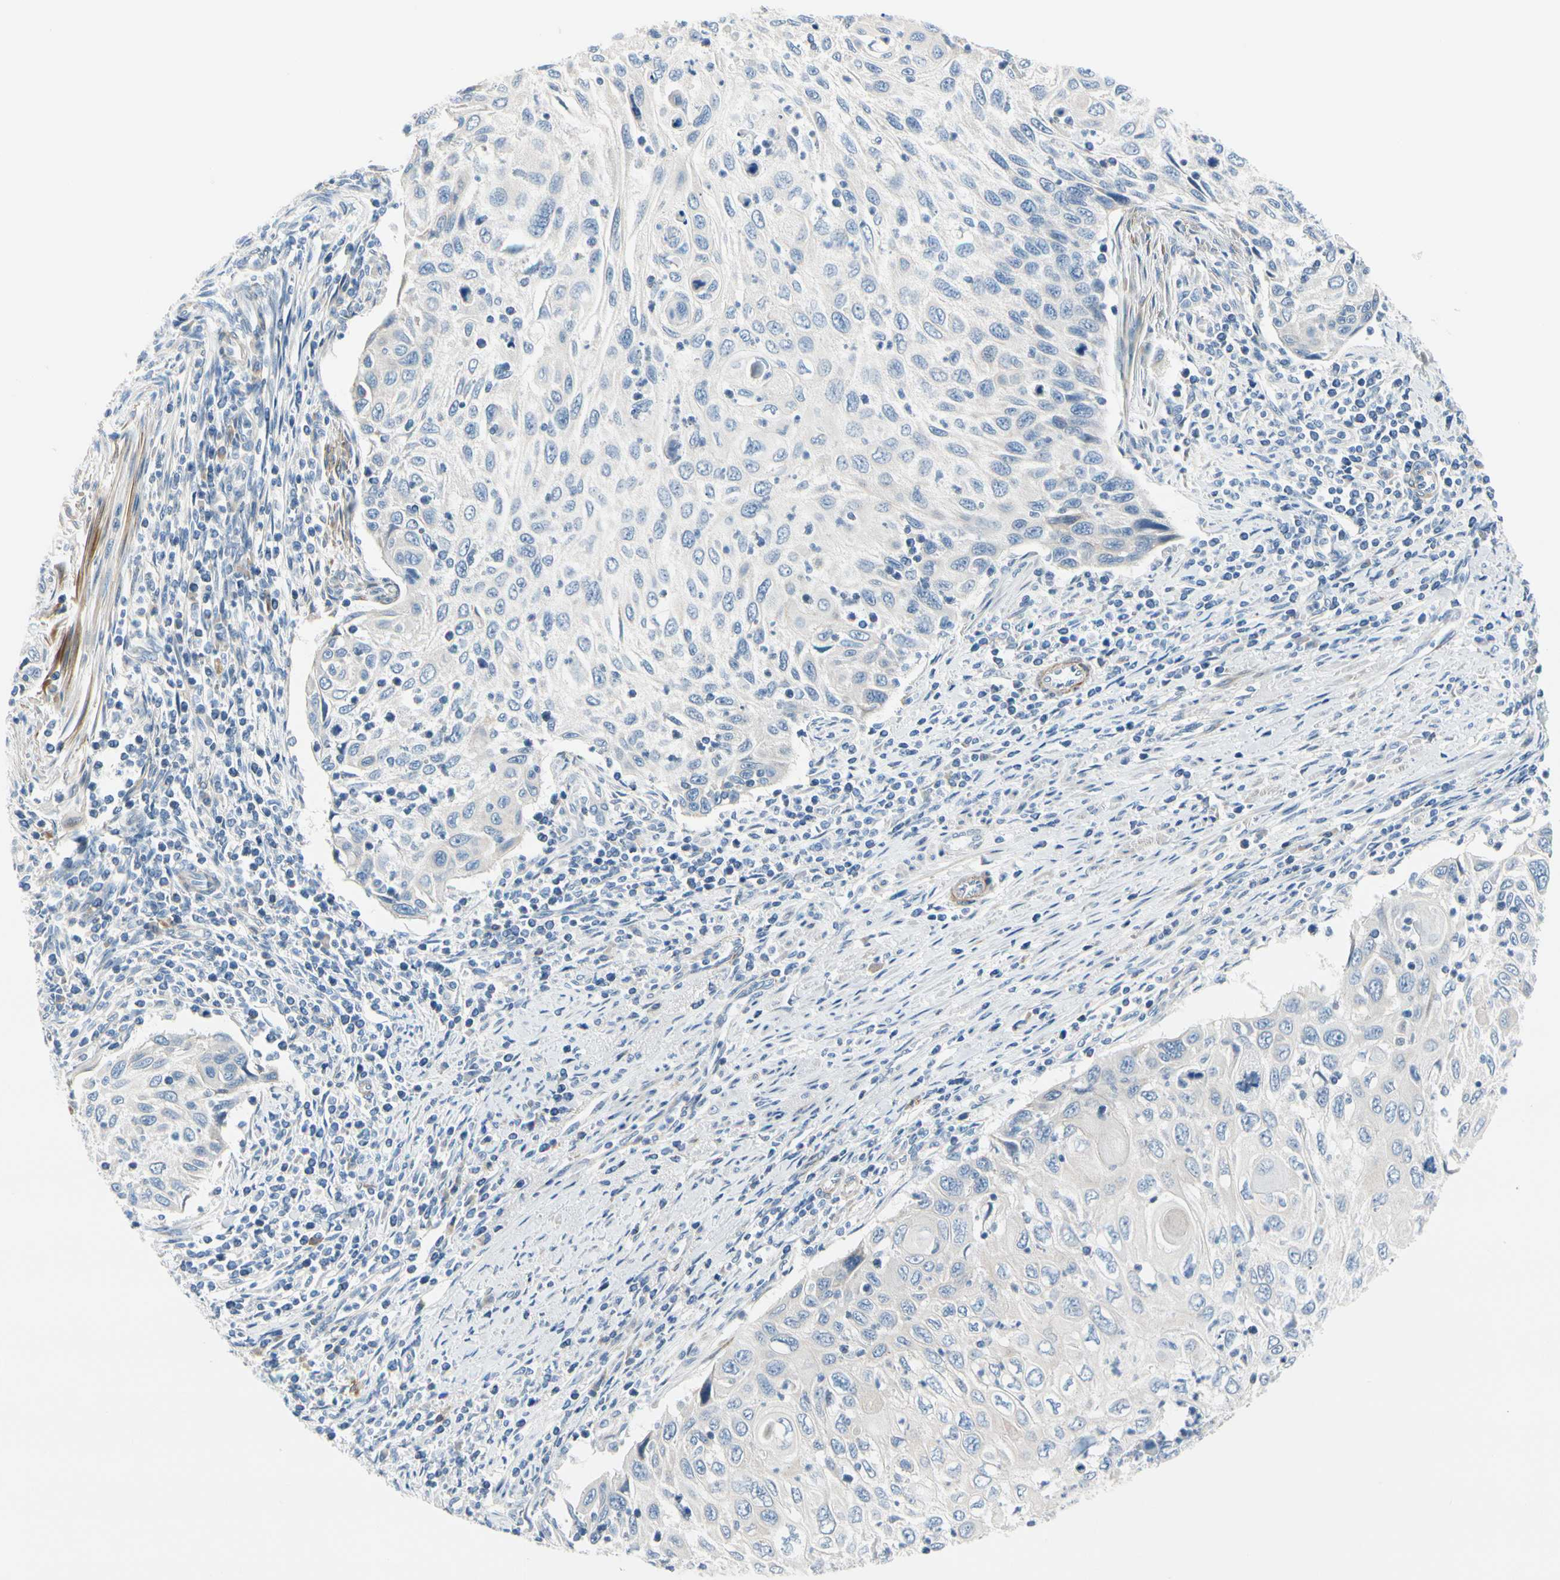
{"staining": {"intensity": "negative", "quantity": "none", "location": "none"}, "tissue": "cervical cancer", "cell_type": "Tumor cells", "image_type": "cancer", "snomed": [{"axis": "morphology", "description": "Squamous cell carcinoma, NOS"}, {"axis": "topography", "description": "Cervix"}], "caption": "This histopathology image is of cervical squamous cell carcinoma stained with immunohistochemistry to label a protein in brown with the nuclei are counter-stained blue. There is no expression in tumor cells.", "gene": "FCER2", "patient": {"sex": "female", "age": 70}}